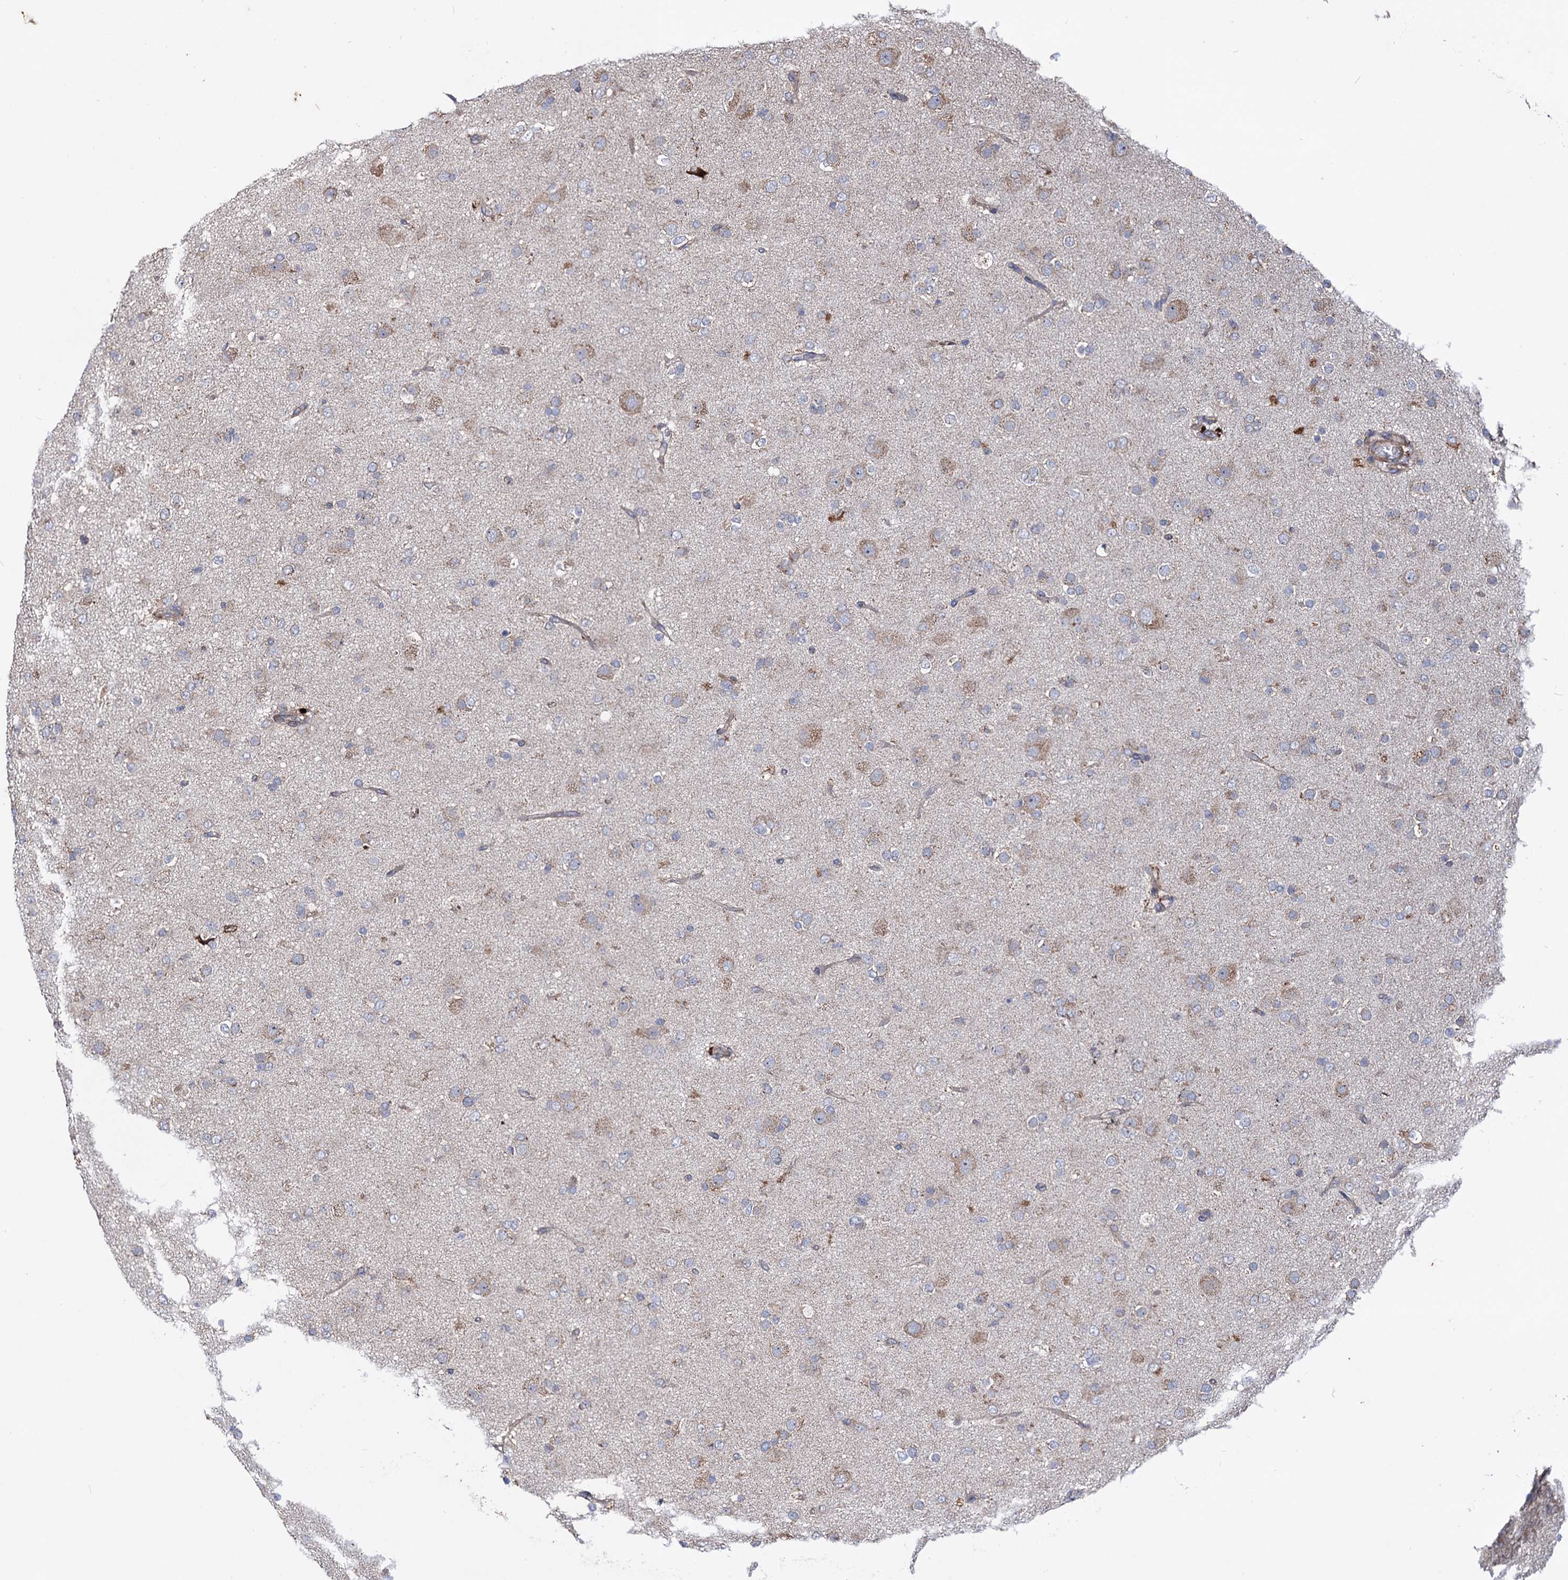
{"staining": {"intensity": "weak", "quantity": "<25%", "location": "cytoplasmic/membranous"}, "tissue": "glioma", "cell_type": "Tumor cells", "image_type": "cancer", "snomed": [{"axis": "morphology", "description": "Glioma, malignant, Low grade"}, {"axis": "topography", "description": "Brain"}], "caption": "Low-grade glioma (malignant) stained for a protein using immunohistochemistry exhibits no expression tumor cells.", "gene": "DYDC1", "patient": {"sex": "male", "age": 65}}